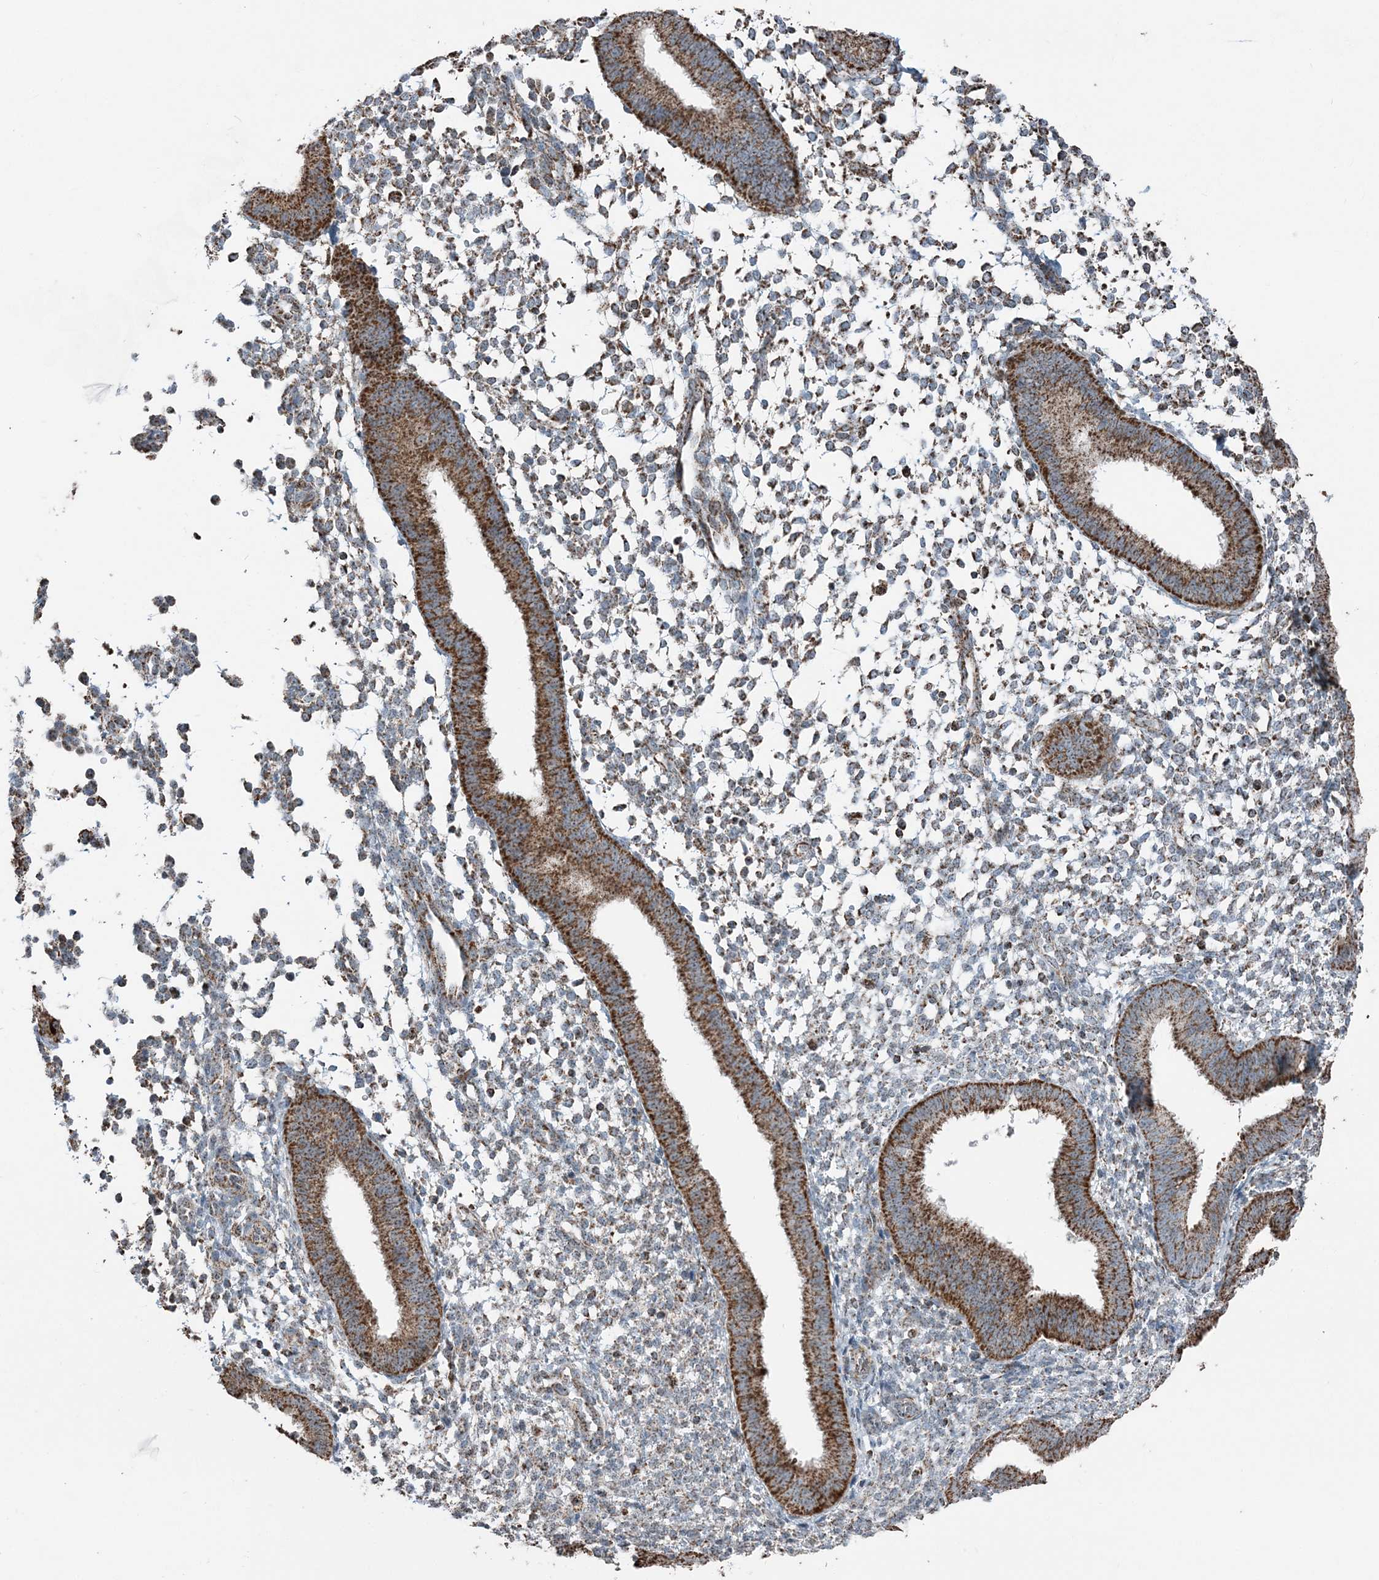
{"staining": {"intensity": "moderate", "quantity": ">75%", "location": "cytoplasmic/membranous"}, "tissue": "endometrium", "cell_type": "Cells in endometrial stroma", "image_type": "normal", "snomed": [{"axis": "morphology", "description": "Normal tissue, NOS"}, {"axis": "topography", "description": "Uterus"}, {"axis": "topography", "description": "Endometrium"}], "caption": "Human endometrium stained for a protein (brown) exhibits moderate cytoplasmic/membranous positive positivity in approximately >75% of cells in endometrial stroma.", "gene": "SUCLG1", "patient": {"sex": "female", "age": 48}}